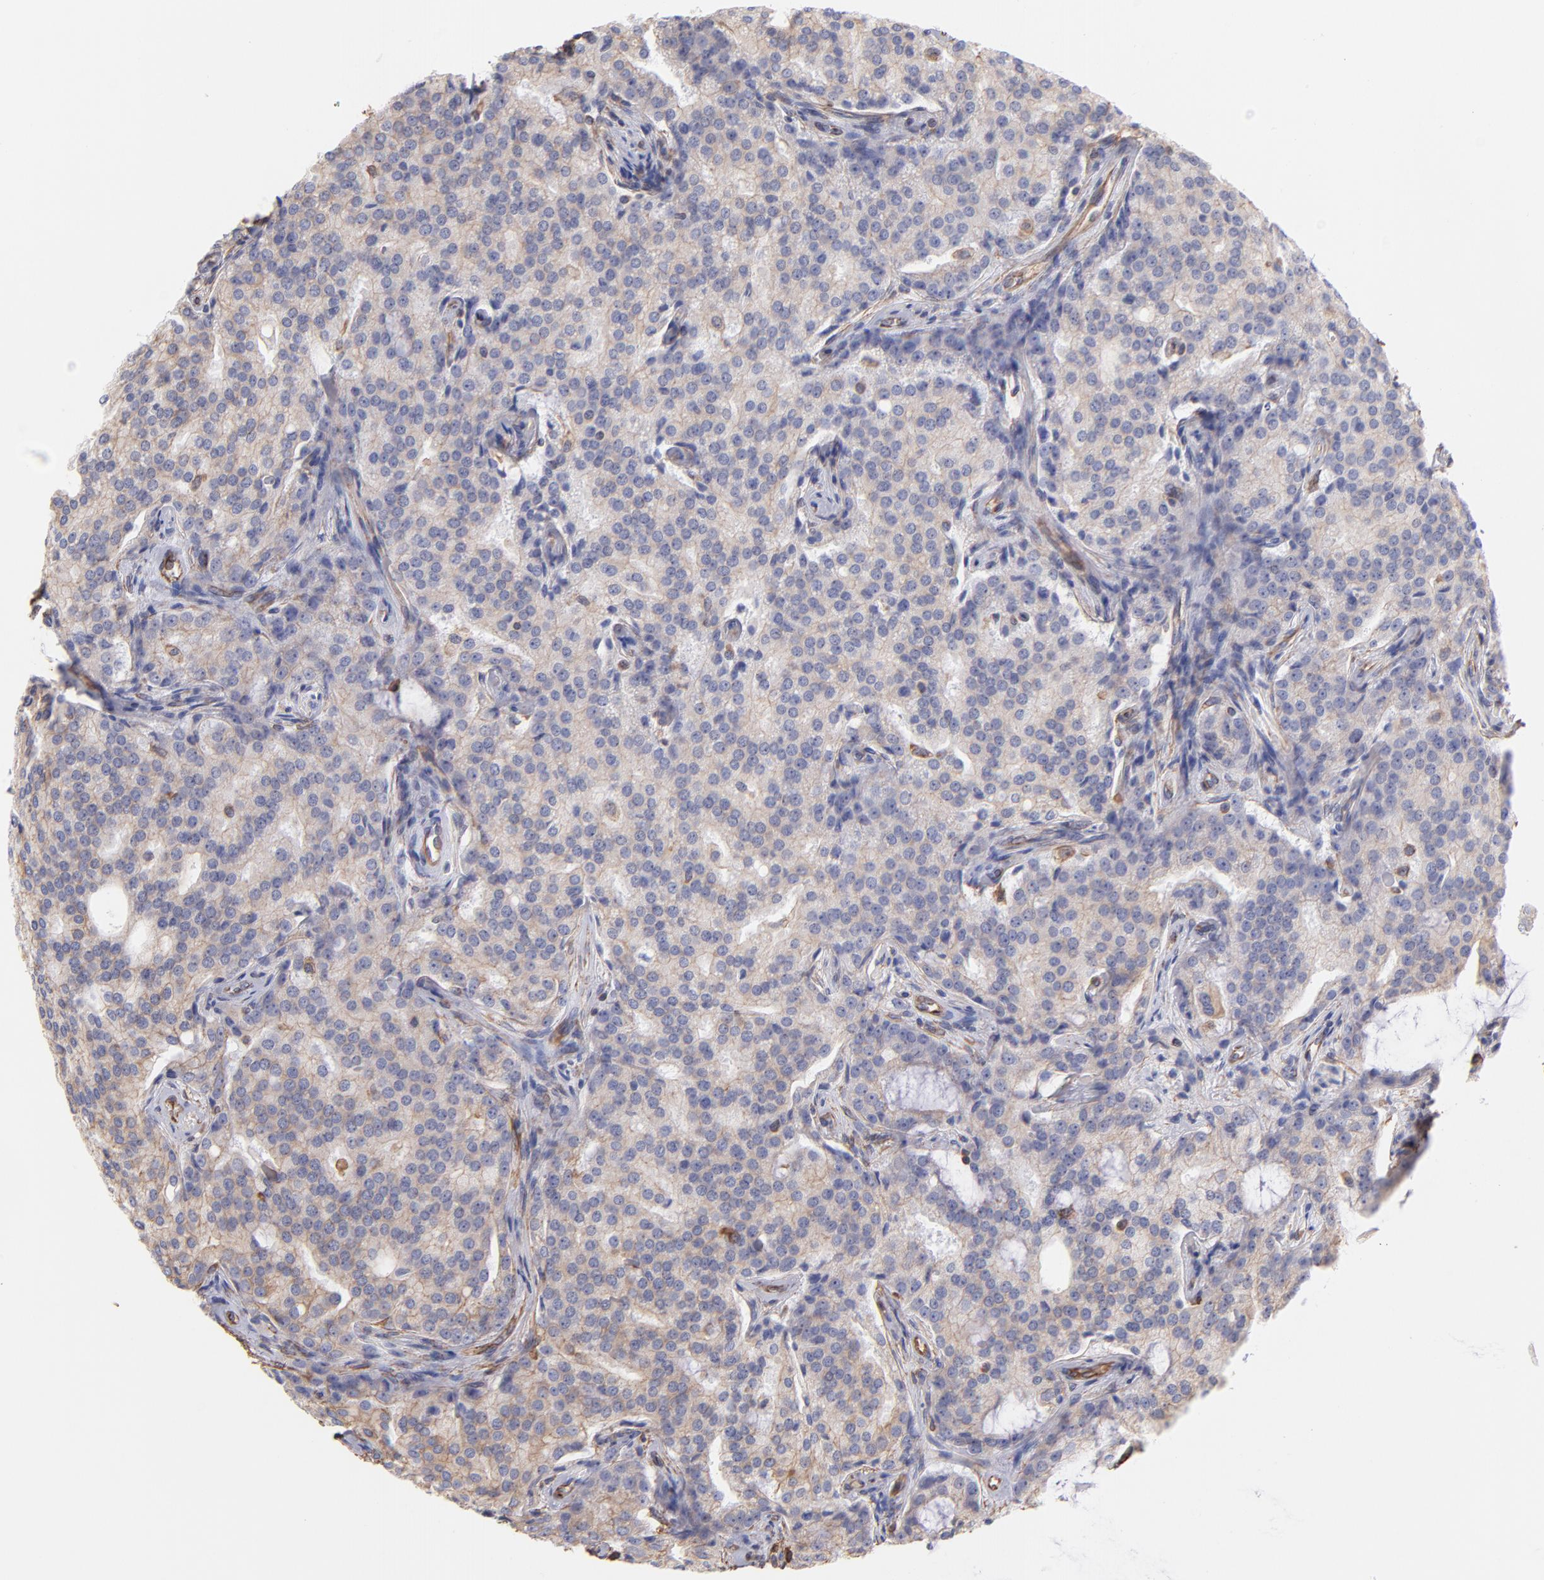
{"staining": {"intensity": "weak", "quantity": "25%-75%", "location": "cytoplasmic/membranous"}, "tissue": "prostate cancer", "cell_type": "Tumor cells", "image_type": "cancer", "snomed": [{"axis": "morphology", "description": "Adenocarcinoma, High grade"}, {"axis": "topography", "description": "Prostate"}], "caption": "A low amount of weak cytoplasmic/membranous expression is present in approximately 25%-75% of tumor cells in prostate adenocarcinoma (high-grade) tissue. The staining was performed using DAB (3,3'-diaminobenzidine), with brown indicating positive protein expression. Nuclei are stained blue with hematoxylin.", "gene": "PLEC", "patient": {"sex": "male", "age": 72}}